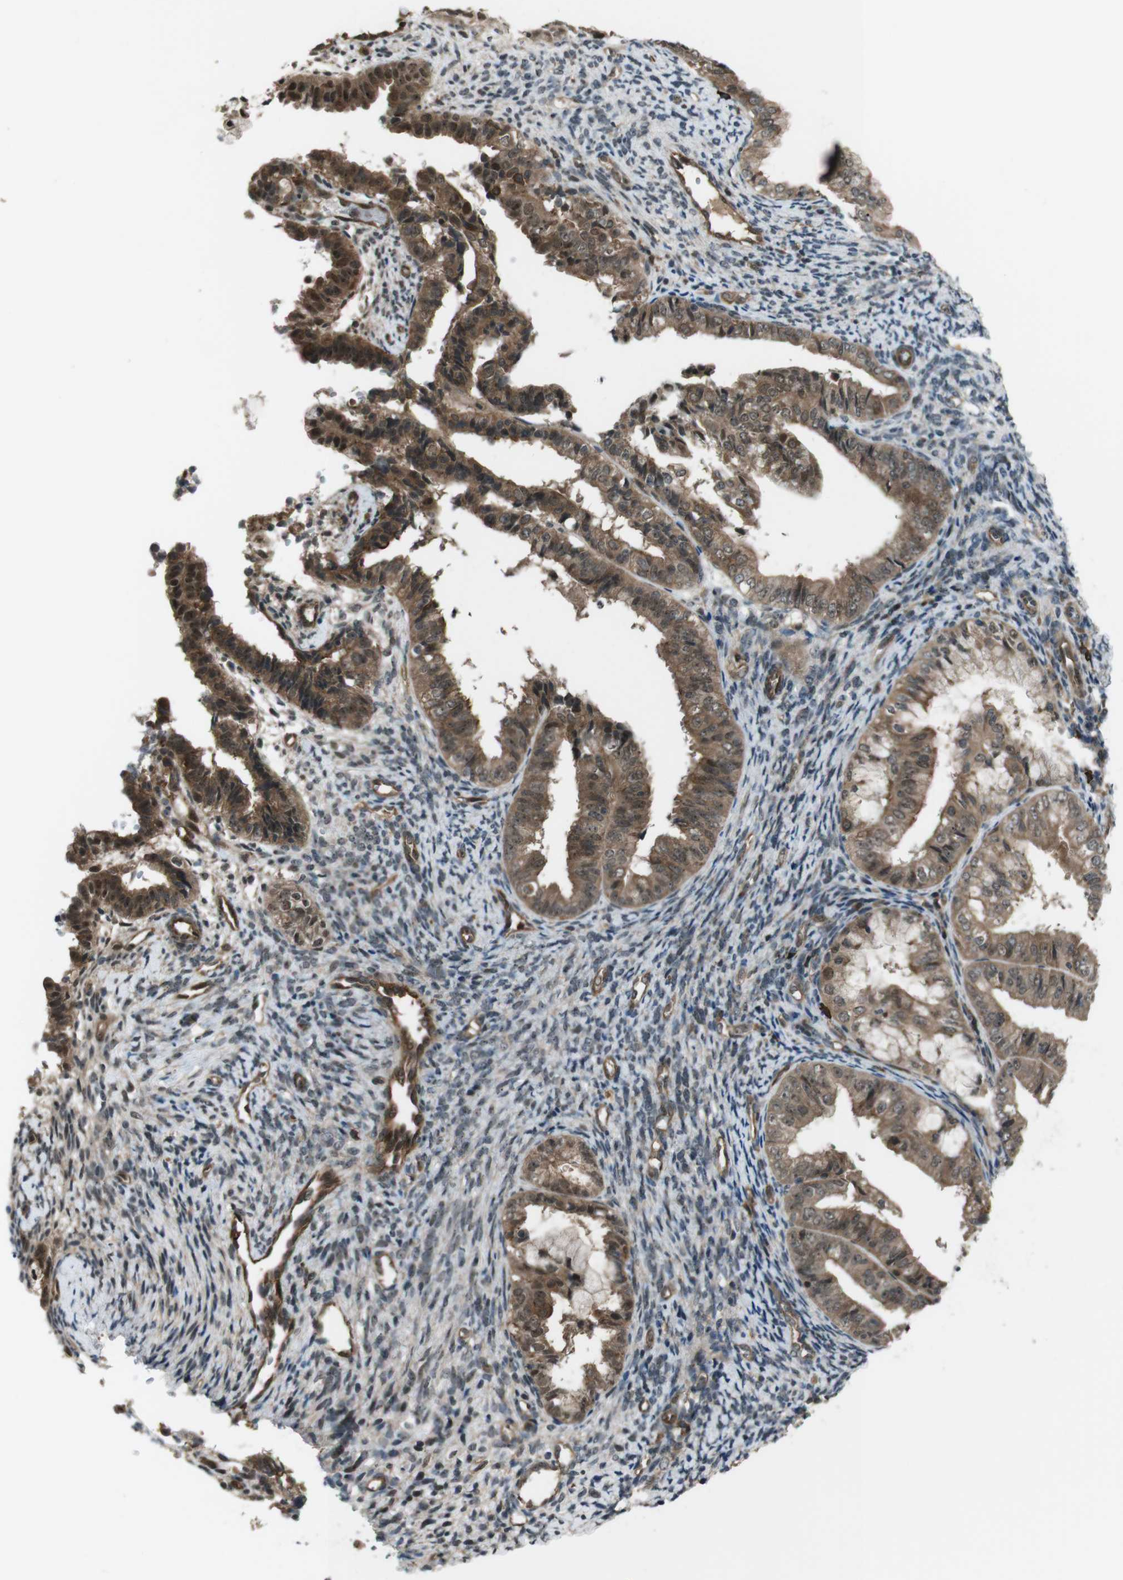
{"staining": {"intensity": "strong", "quantity": ">75%", "location": "cytoplasmic/membranous,nuclear"}, "tissue": "endometrial cancer", "cell_type": "Tumor cells", "image_type": "cancer", "snomed": [{"axis": "morphology", "description": "Adenocarcinoma, NOS"}, {"axis": "topography", "description": "Endometrium"}], "caption": "This image displays endometrial cancer stained with immunohistochemistry (IHC) to label a protein in brown. The cytoplasmic/membranous and nuclear of tumor cells show strong positivity for the protein. Nuclei are counter-stained blue.", "gene": "TIAM2", "patient": {"sex": "female", "age": 63}}